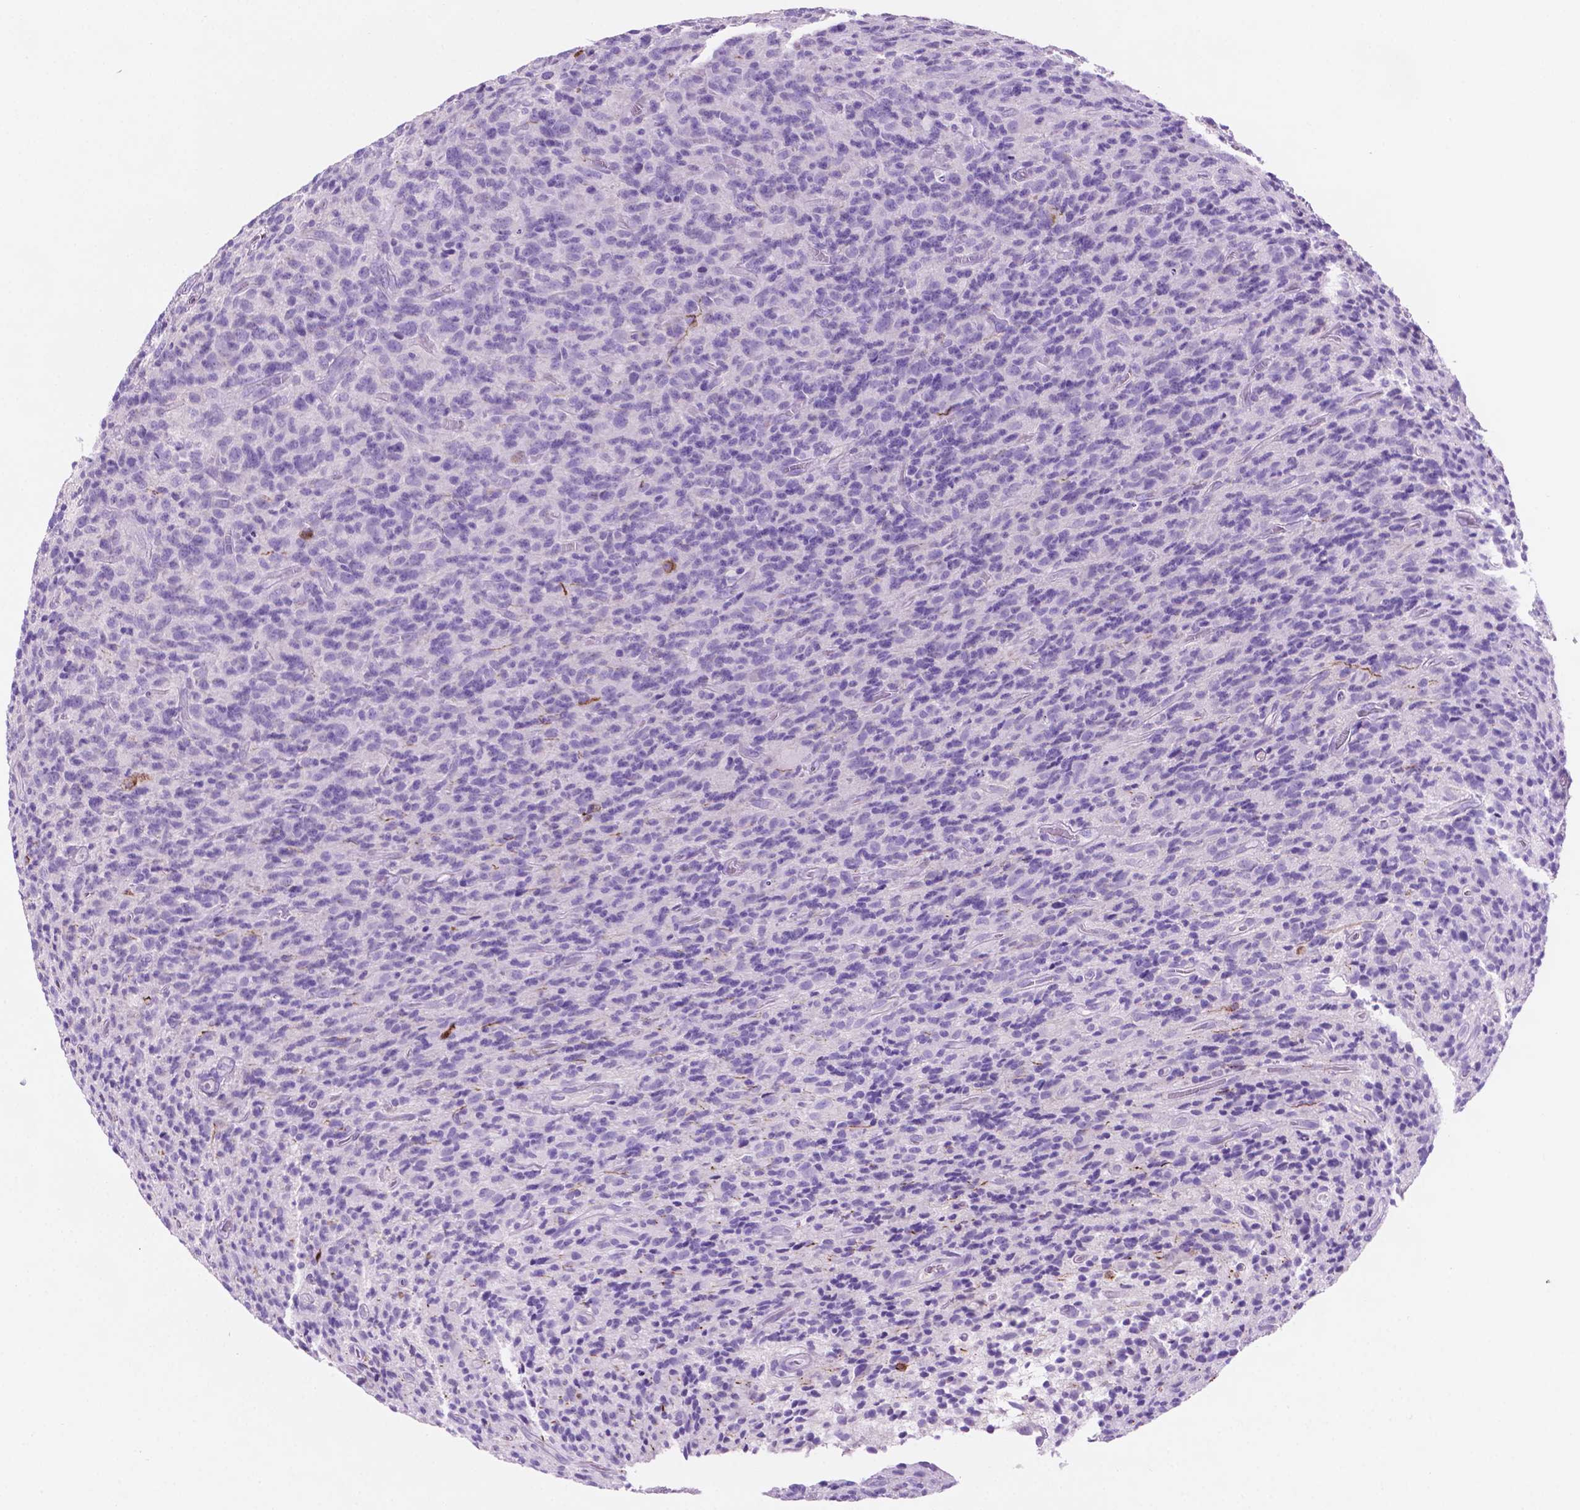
{"staining": {"intensity": "negative", "quantity": "none", "location": "none"}, "tissue": "glioma", "cell_type": "Tumor cells", "image_type": "cancer", "snomed": [{"axis": "morphology", "description": "Glioma, malignant, High grade"}, {"axis": "topography", "description": "Brain"}], "caption": "DAB immunohistochemical staining of human glioma demonstrates no significant staining in tumor cells. Brightfield microscopy of IHC stained with DAB (brown) and hematoxylin (blue), captured at high magnification.", "gene": "POU4F1", "patient": {"sex": "male", "age": 76}}